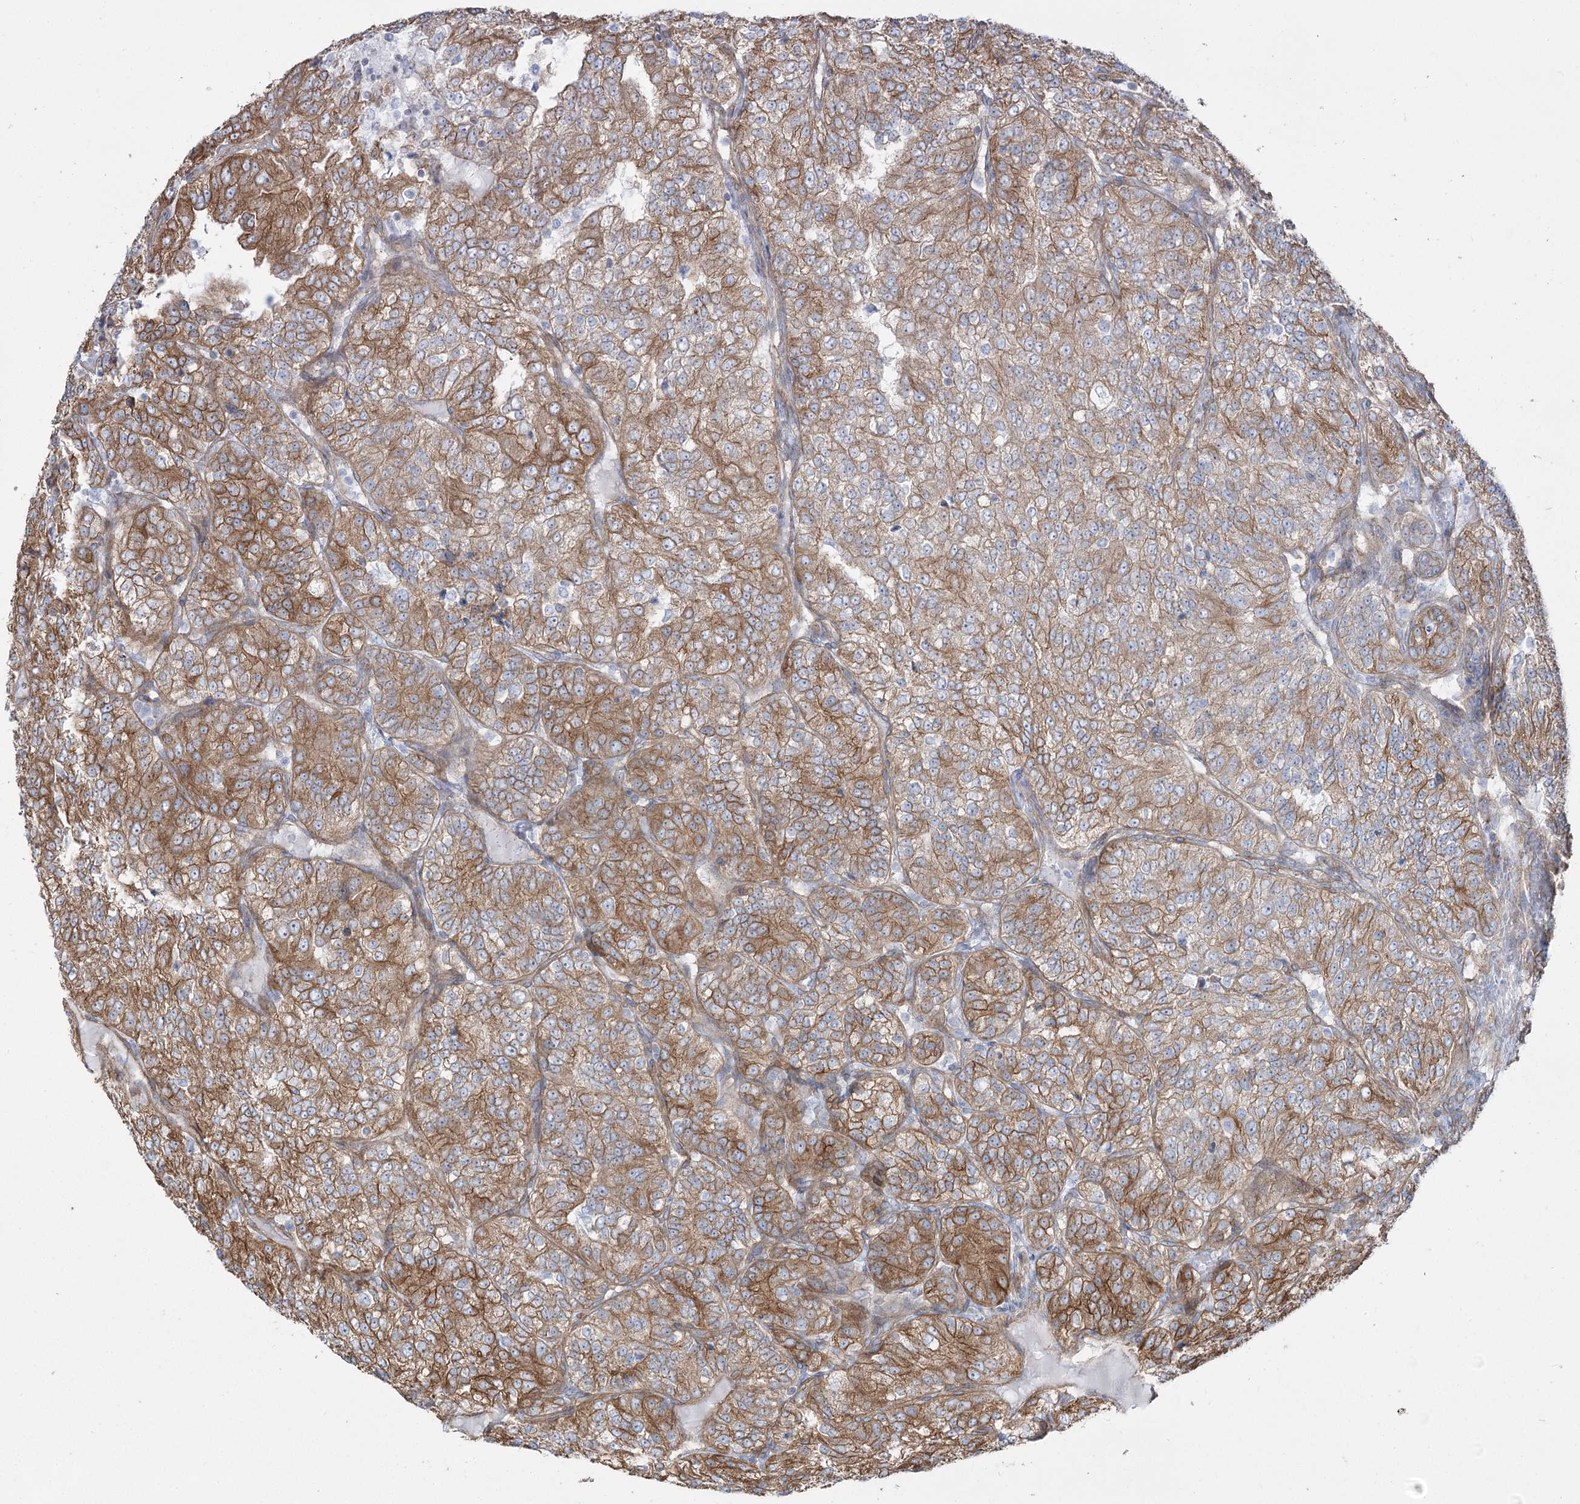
{"staining": {"intensity": "moderate", "quantity": ">75%", "location": "cytoplasmic/membranous"}, "tissue": "renal cancer", "cell_type": "Tumor cells", "image_type": "cancer", "snomed": [{"axis": "morphology", "description": "Adenocarcinoma, NOS"}, {"axis": "topography", "description": "Kidney"}], "caption": "Moderate cytoplasmic/membranous protein staining is seen in approximately >75% of tumor cells in renal adenocarcinoma.", "gene": "PLEKHA5", "patient": {"sex": "female", "age": 63}}